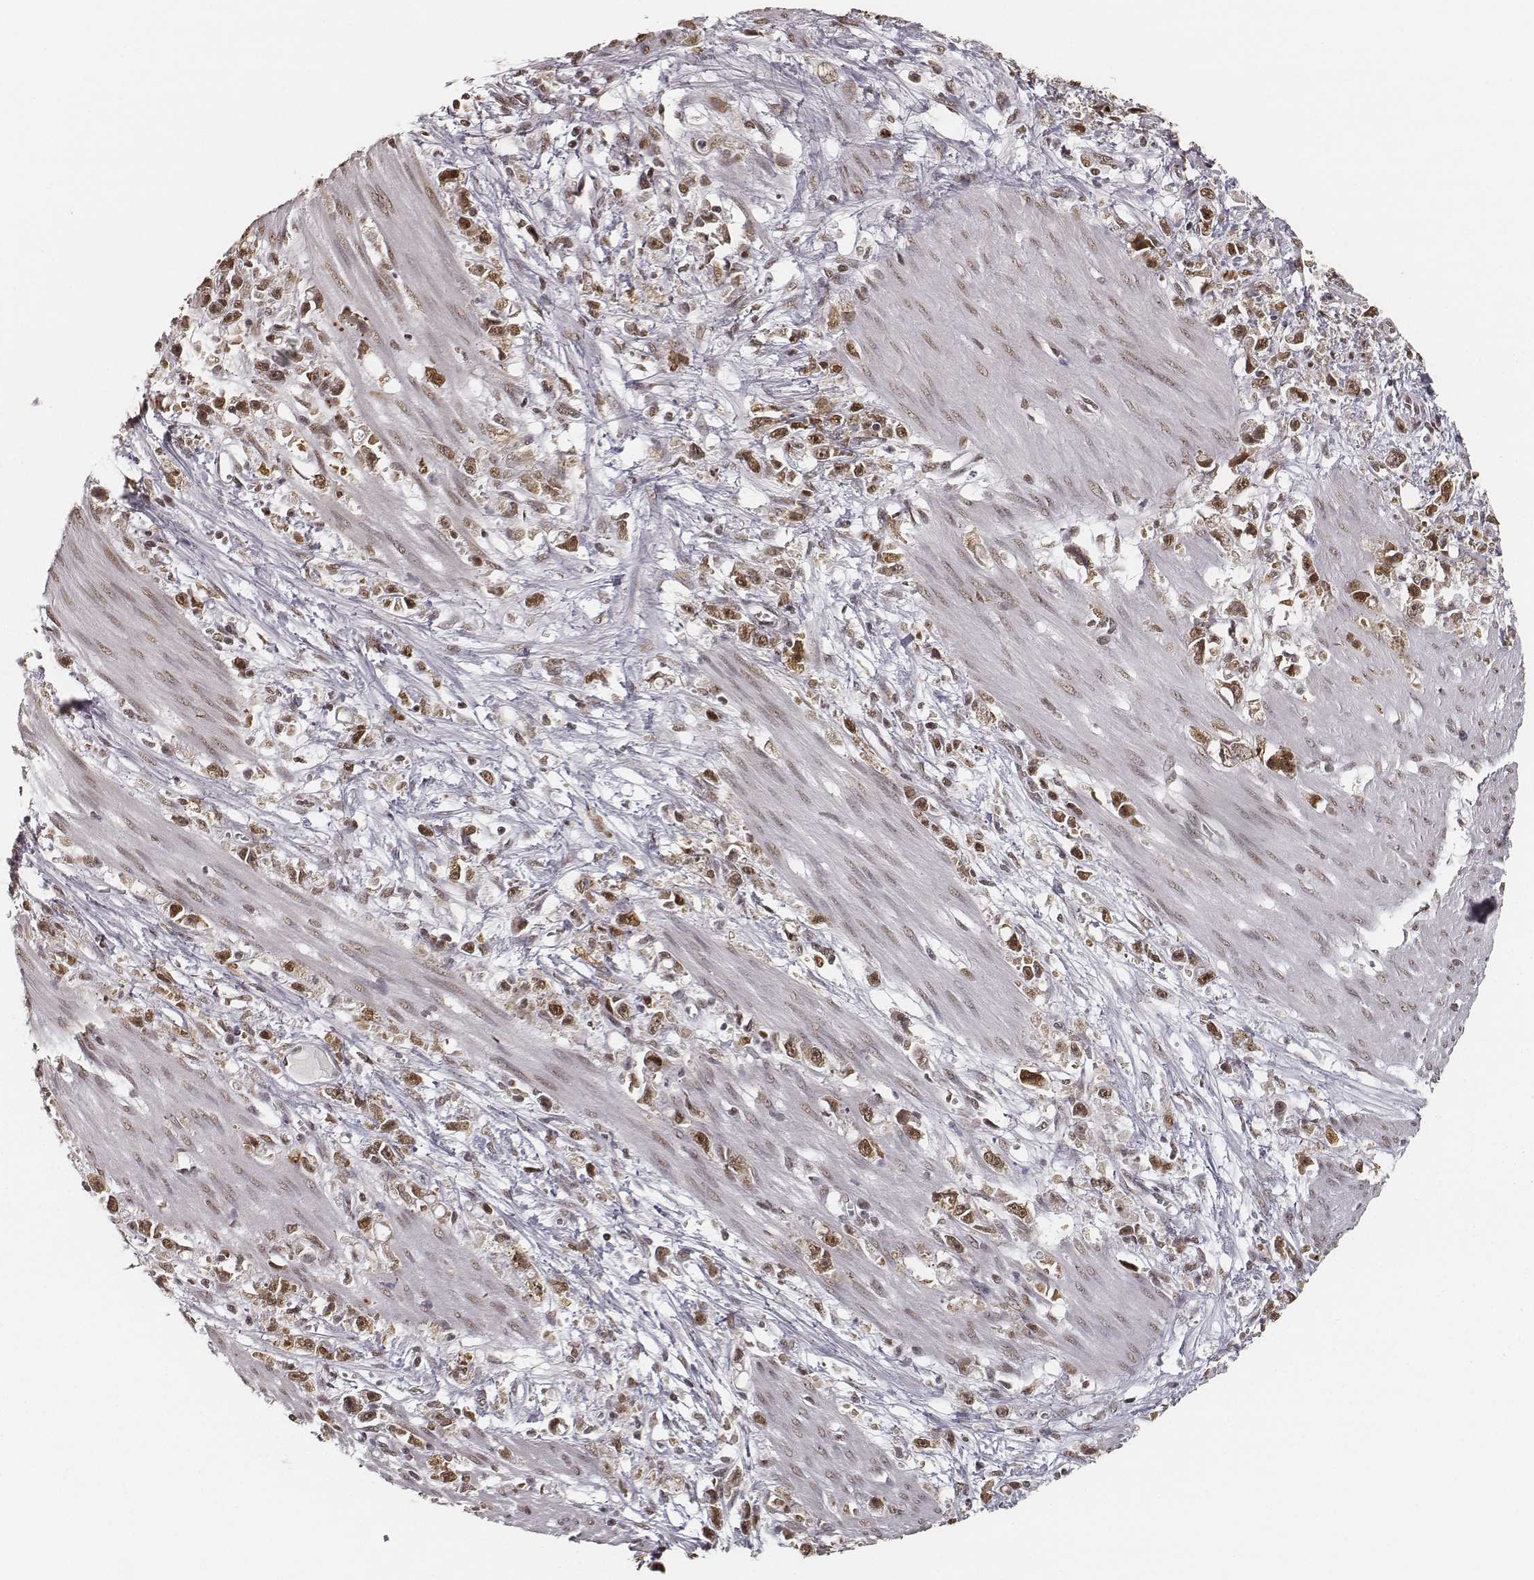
{"staining": {"intensity": "moderate", "quantity": ">75%", "location": "nuclear"}, "tissue": "stomach cancer", "cell_type": "Tumor cells", "image_type": "cancer", "snomed": [{"axis": "morphology", "description": "Adenocarcinoma, NOS"}, {"axis": "topography", "description": "Stomach"}], "caption": "Moderate nuclear protein expression is seen in approximately >75% of tumor cells in adenocarcinoma (stomach). The protein of interest is shown in brown color, while the nuclei are stained blue.", "gene": "HMGA2", "patient": {"sex": "female", "age": 59}}